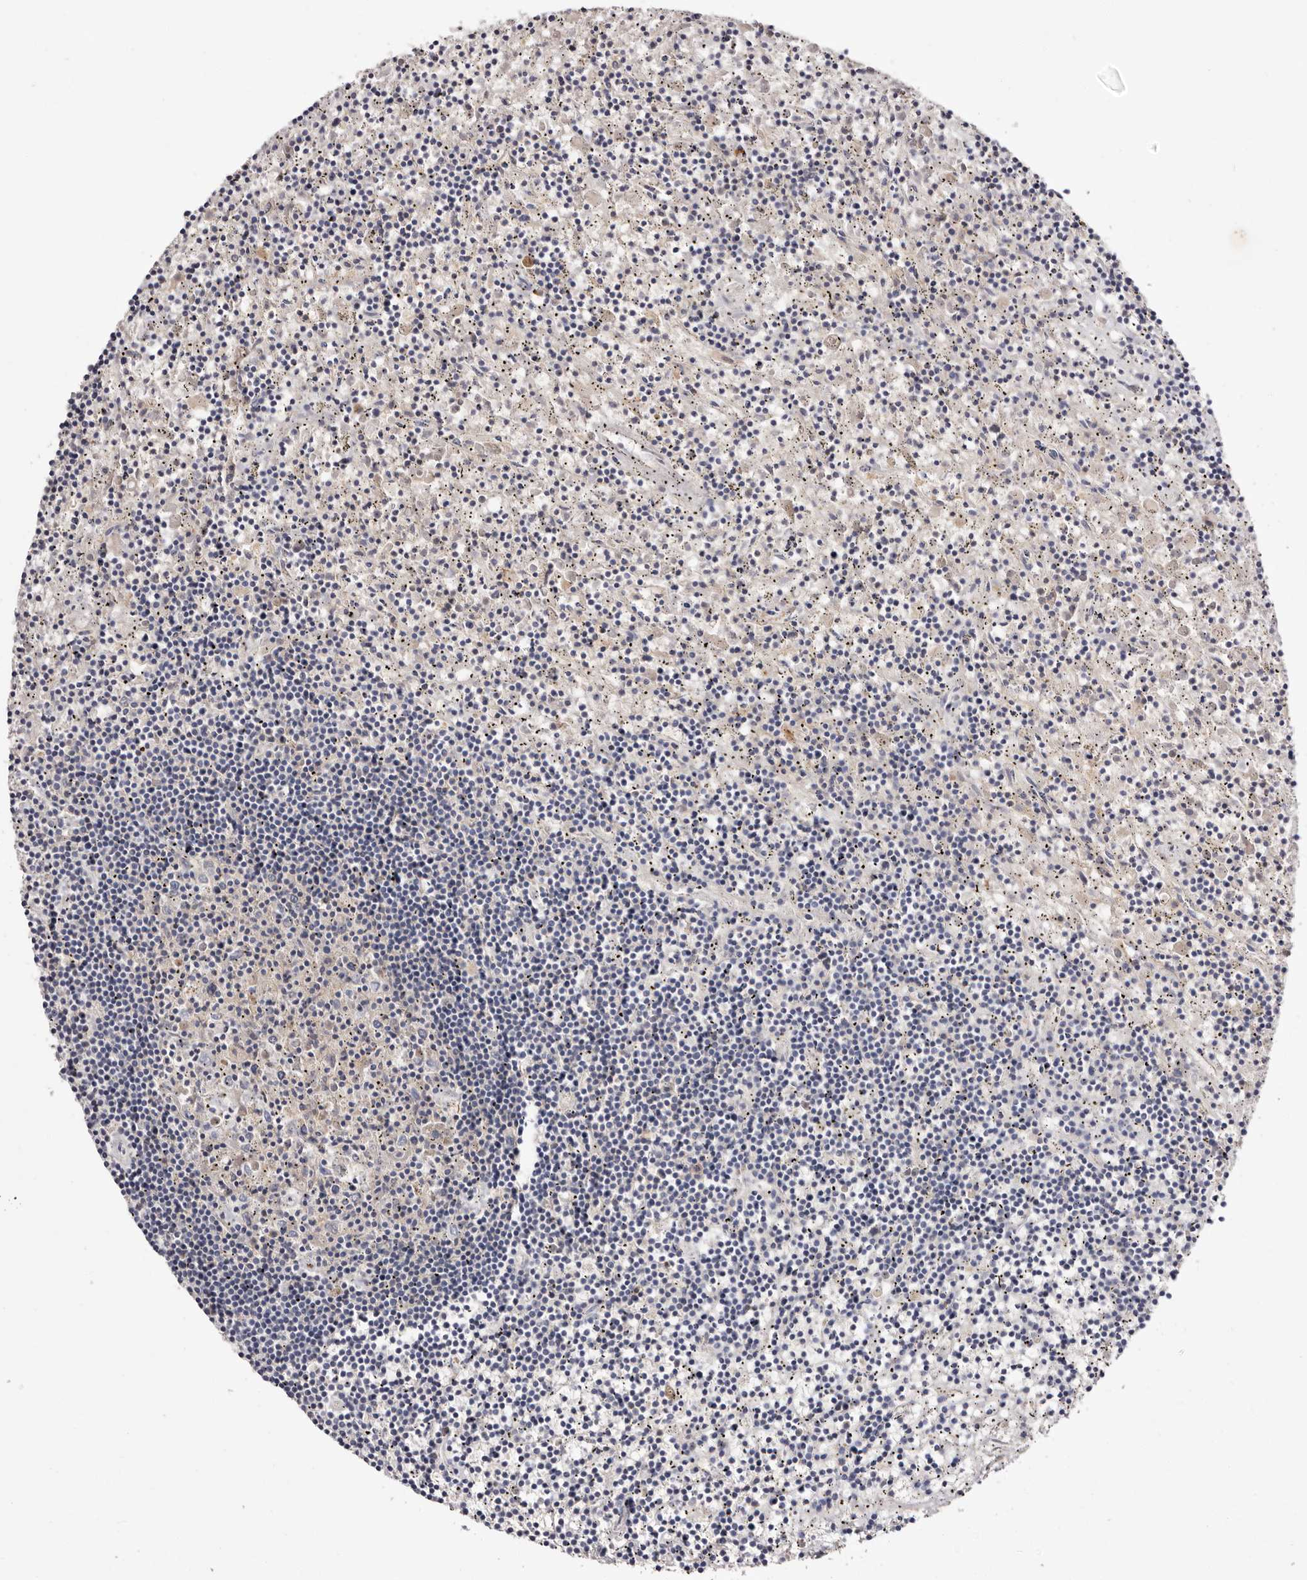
{"staining": {"intensity": "negative", "quantity": "none", "location": "none"}, "tissue": "lymphoma", "cell_type": "Tumor cells", "image_type": "cancer", "snomed": [{"axis": "morphology", "description": "Malignant lymphoma, non-Hodgkin's type, Low grade"}, {"axis": "topography", "description": "Spleen"}], "caption": "There is no significant positivity in tumor cells of low-grade malignant lymphoma, non-Hodgkin's type.", "gene": "S1PR5", "patient": {"sex": "male", "age": 76}}